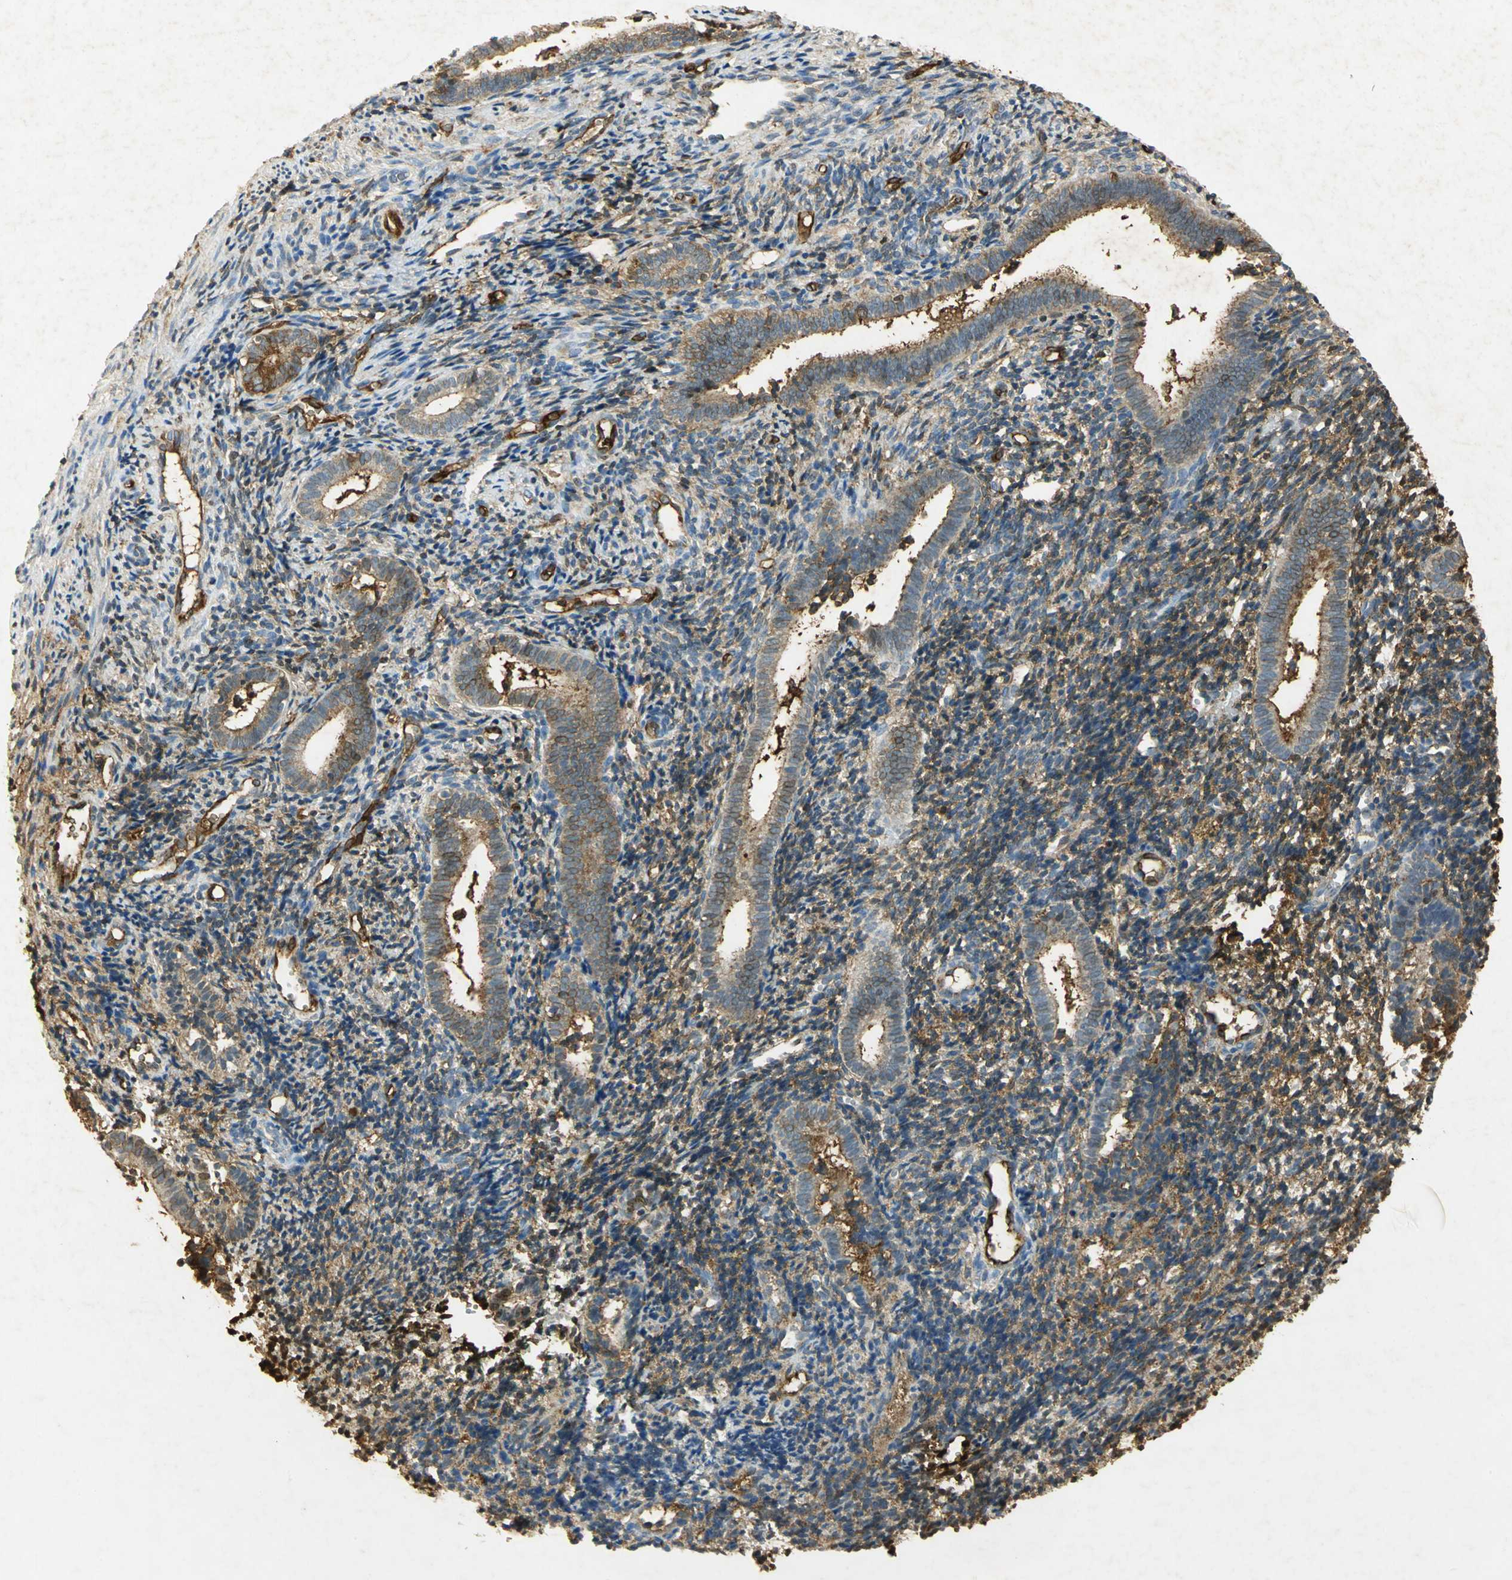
{"staining": {"intensity": "moderate", "quantity": "25%-75%", "location": "cytoplasmic/membranous"}, "tissue": "endometrium", "cell_type": "Cells in endometrial stroma", "image_type": "normal", "snomed": [{"axis": "morphology", "description": "Normal tissue, NOS"}, {"axis": "topography", "description": "Uterus"}, {"axis": "topography", "description": "Endometrium"}], "caption": "High-magnification brightfield microscopy of unremarkable endometrium stained with DAB (3,3'-diaminobenzidine) (brown) and counterstained with hematoxylin (blue). cells in endometrial stroma exhibit moderate cytoplasmic/membranous expression is present in about25%-75% of cells. The protein of interest is stained brown, and the nuclei are stained in blue (DAB IHC with brightfield microscopy, high magnification).", "gene": "ANXA4", "patient": {"sex": "female", "age": 33}}